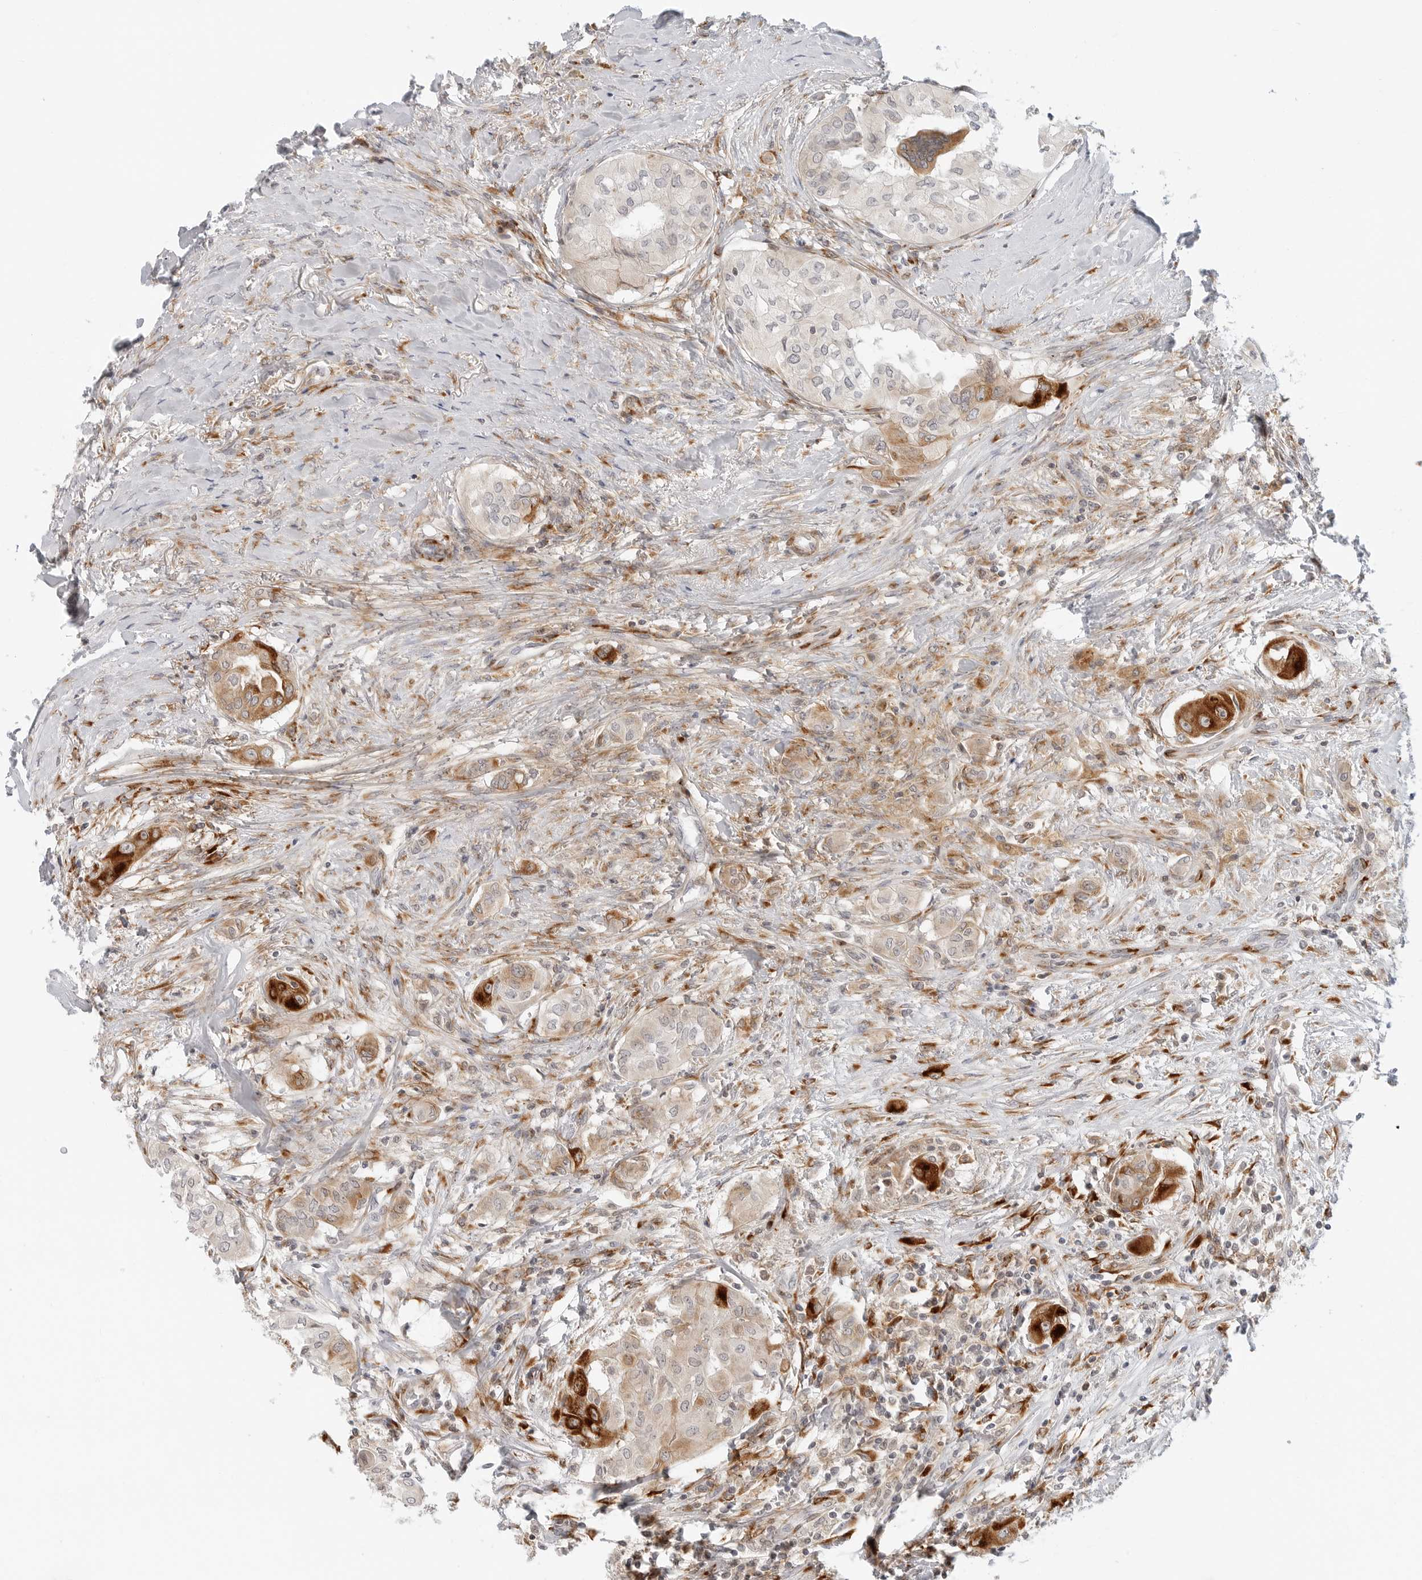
{"staining": {"intensity": "strong", "quantity": "<25%", "location": "cytoplasmic/membranous"}, "tissue": "thyroid cancer", "cell_type": "Tumor cells", "image_type": "cancer", "snomed": [{"axis": "morphology", "description": "Papillary adenocarcinoma, NOS"}, {"axis": "topography", "description": "Thyroid gland"}], "caption": "Protein expression analysis of thyroid cancer (papillary adenocarcinoma) shows strong cytoplasmic/membranous positivity in approximately <25% of tumor cells. (Stains: DAB in brown, nuclei in blue, Microscopy: brightfield microscopy at high magnification).", "gene": "C1QTNF1", "patient": {"sex": "female", "age": 59}}